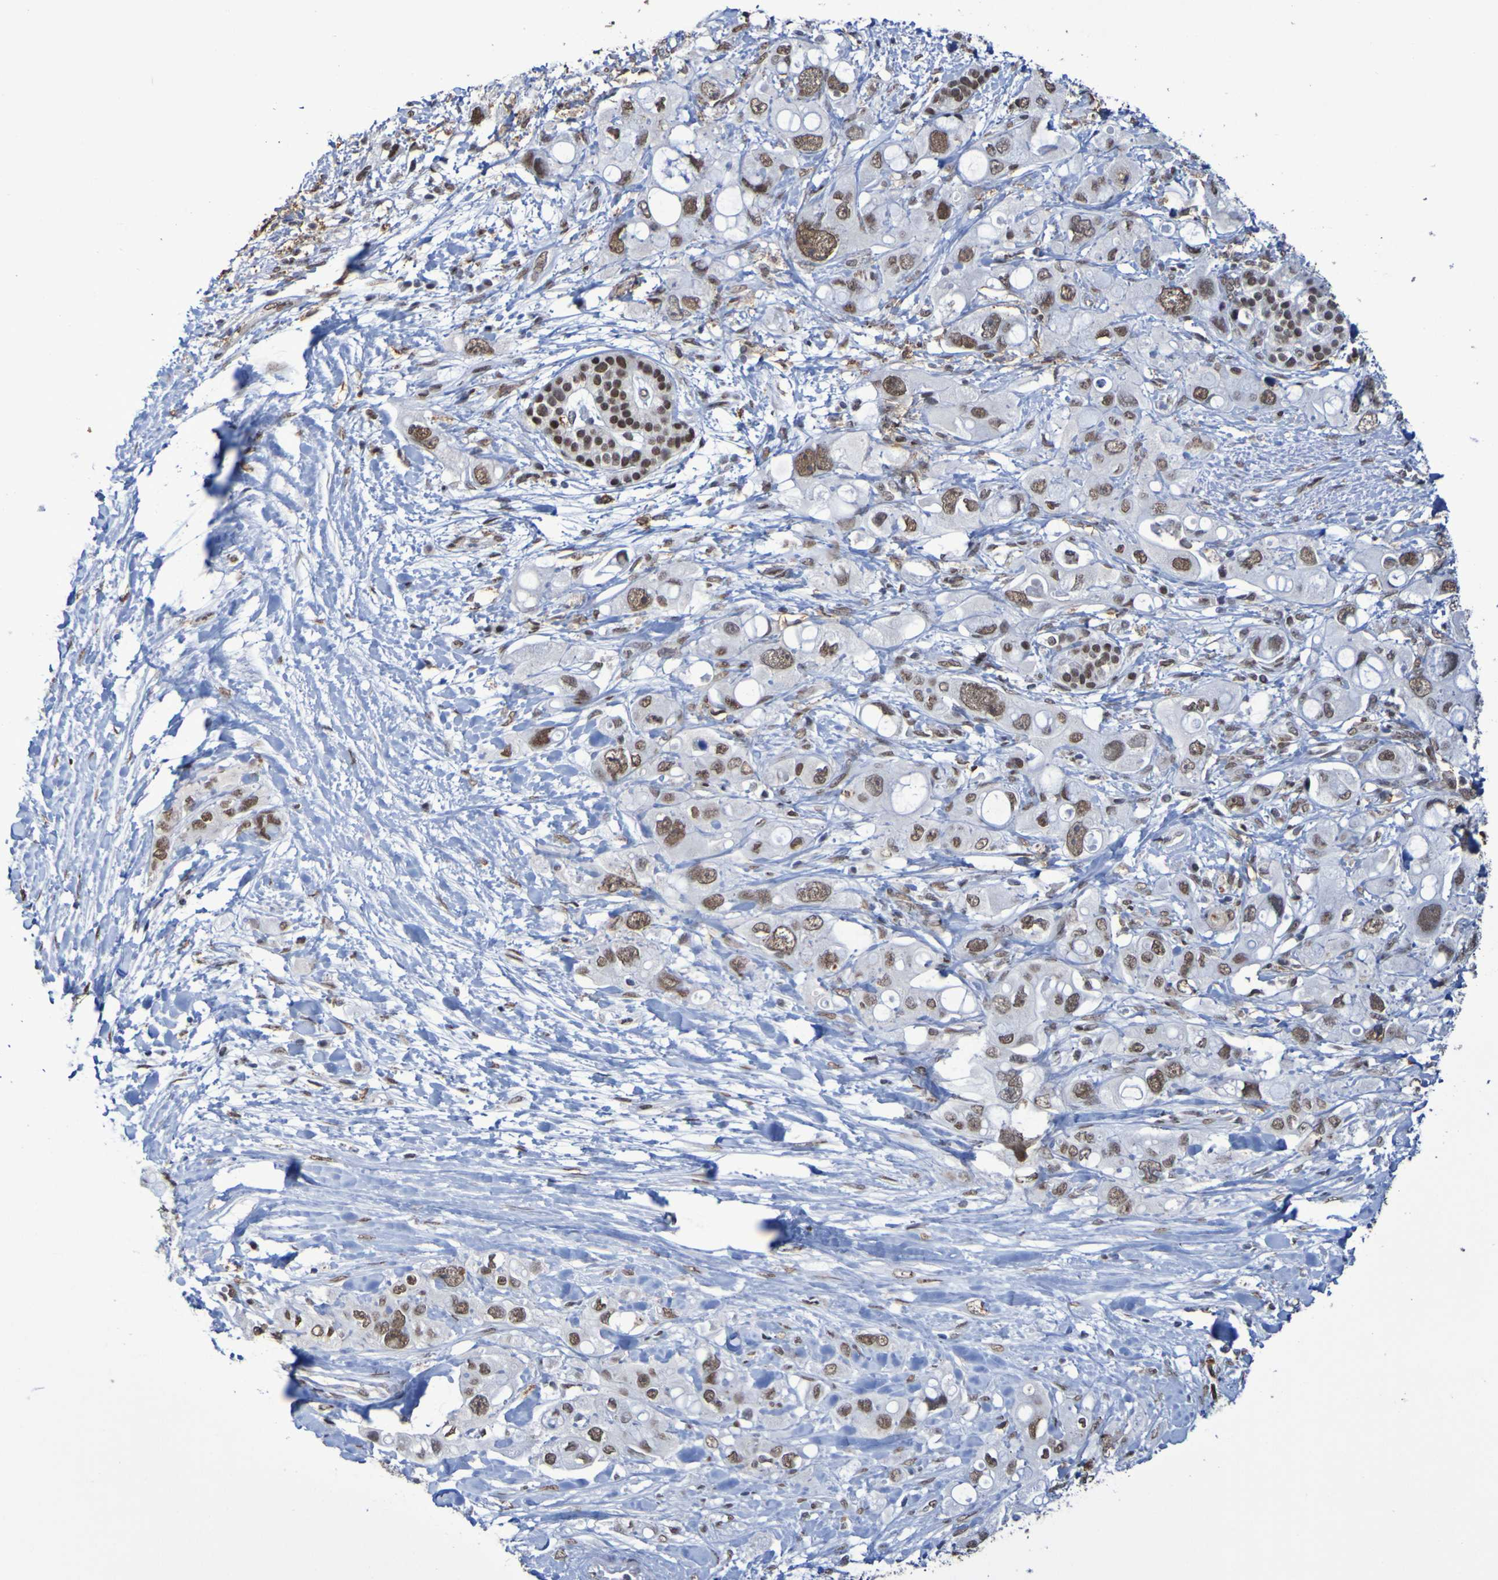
{"staining": {"intensity": "moderate", "quantity": ">75%", "location": "nuclear"}, "tissue": "pancreatic cancer", "cell_type": "Tumor cells", "image_type": "cancer", "snomed": [{"axis": "morphology", "description": "Adenocarcinoma, NOS"}, {"axis": "topography", "description": "Pancreas"}], "caption": "Human adenocarcinoma (pancreatic) stained with a protein marker reveals moderate staining in tumor cells.", "gene": "MRTFB", "patient": {"sex": "female", "age": 56}}